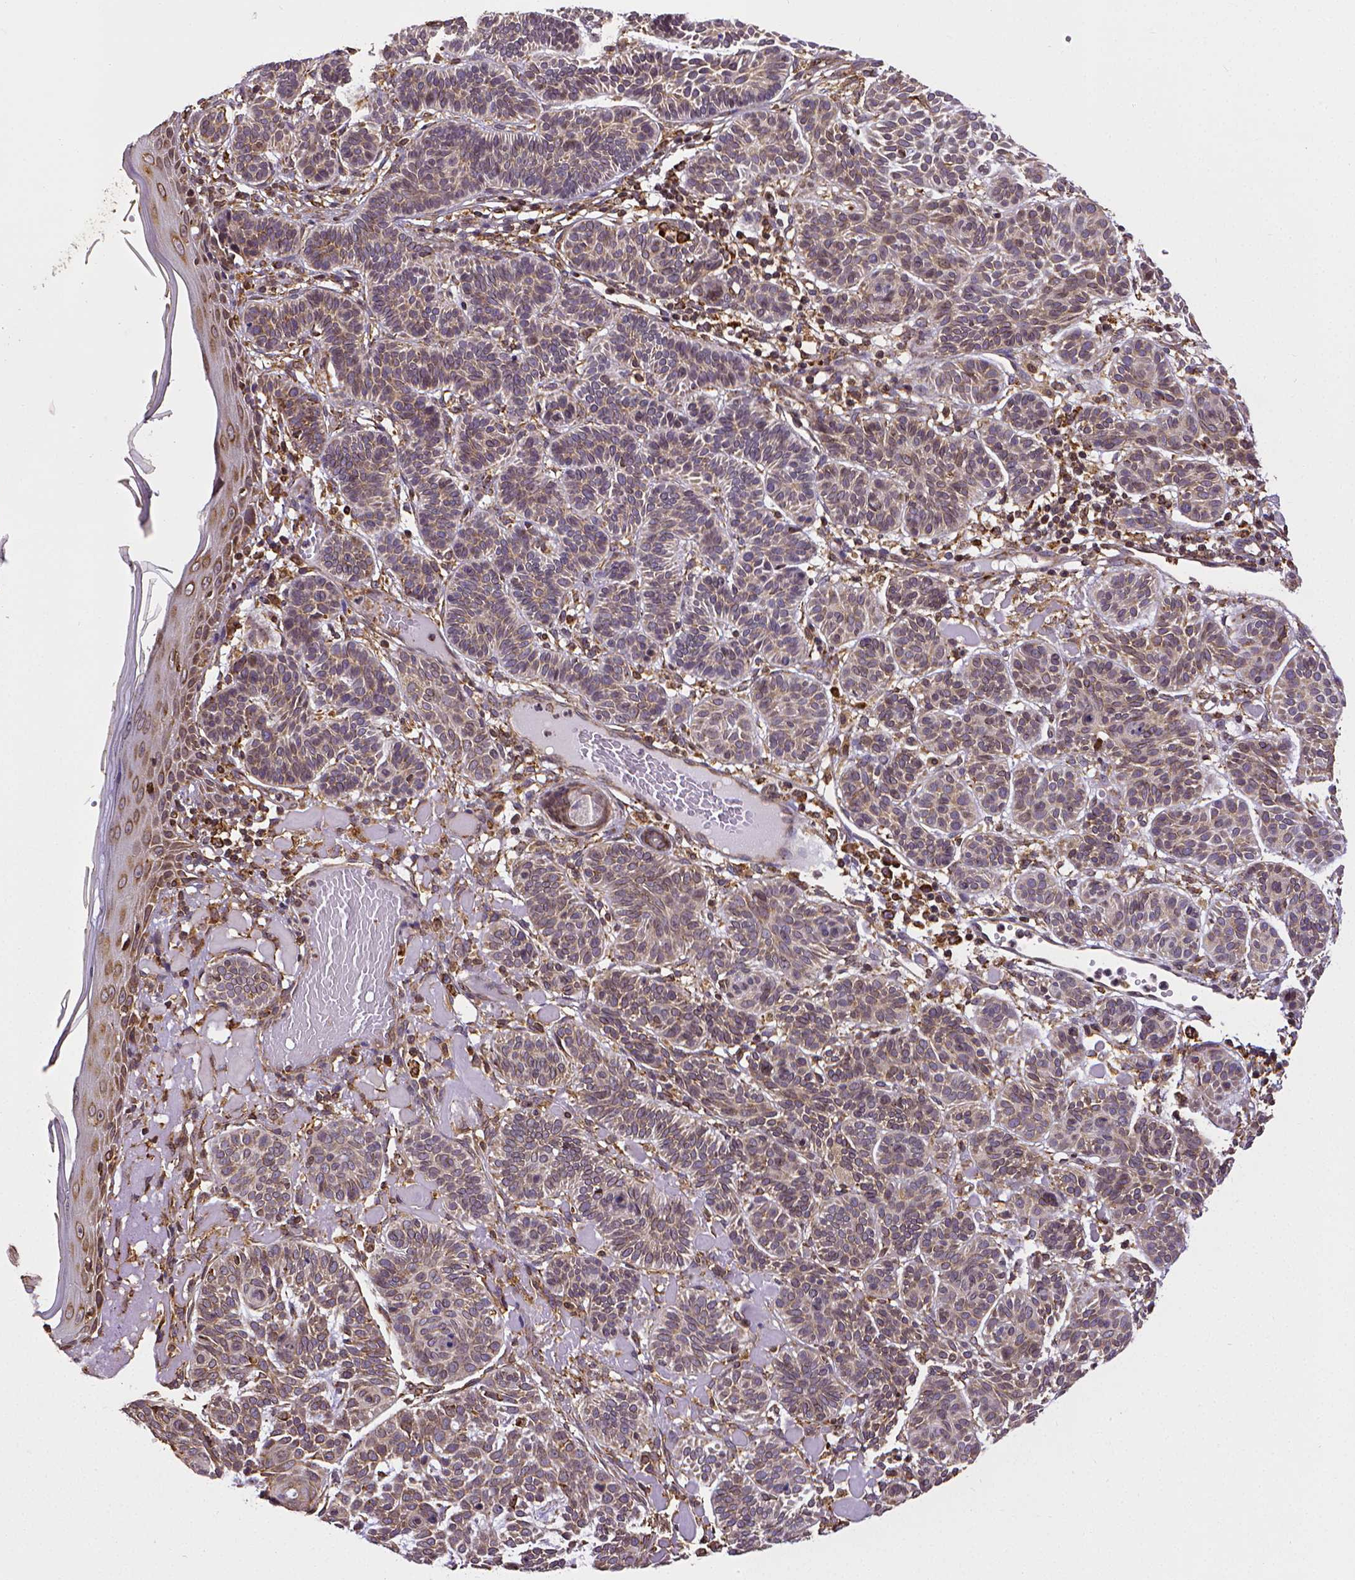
{"staining": {"intensity": "weak", "quantity": "25%-75%", "location": "cytoplasmic/membranous"}, "tissue": "skin cancer", "cell_type": "Tumor cells", "image_type": "cancer", "snomed": [{"axis": "morphology", "description": "Basal cell carcinoma"}, {"axis": "topography", "description": "Skin"}], "caption": "The image shows immunohistochemical staining of basal cell carcinoma (skin). There is weak cytoplasmic/membranous staining is identified in approximately 25%-75% of tumor cells.", "gene": "MTDH", "patient": {"sex": "male", "age": 85}}